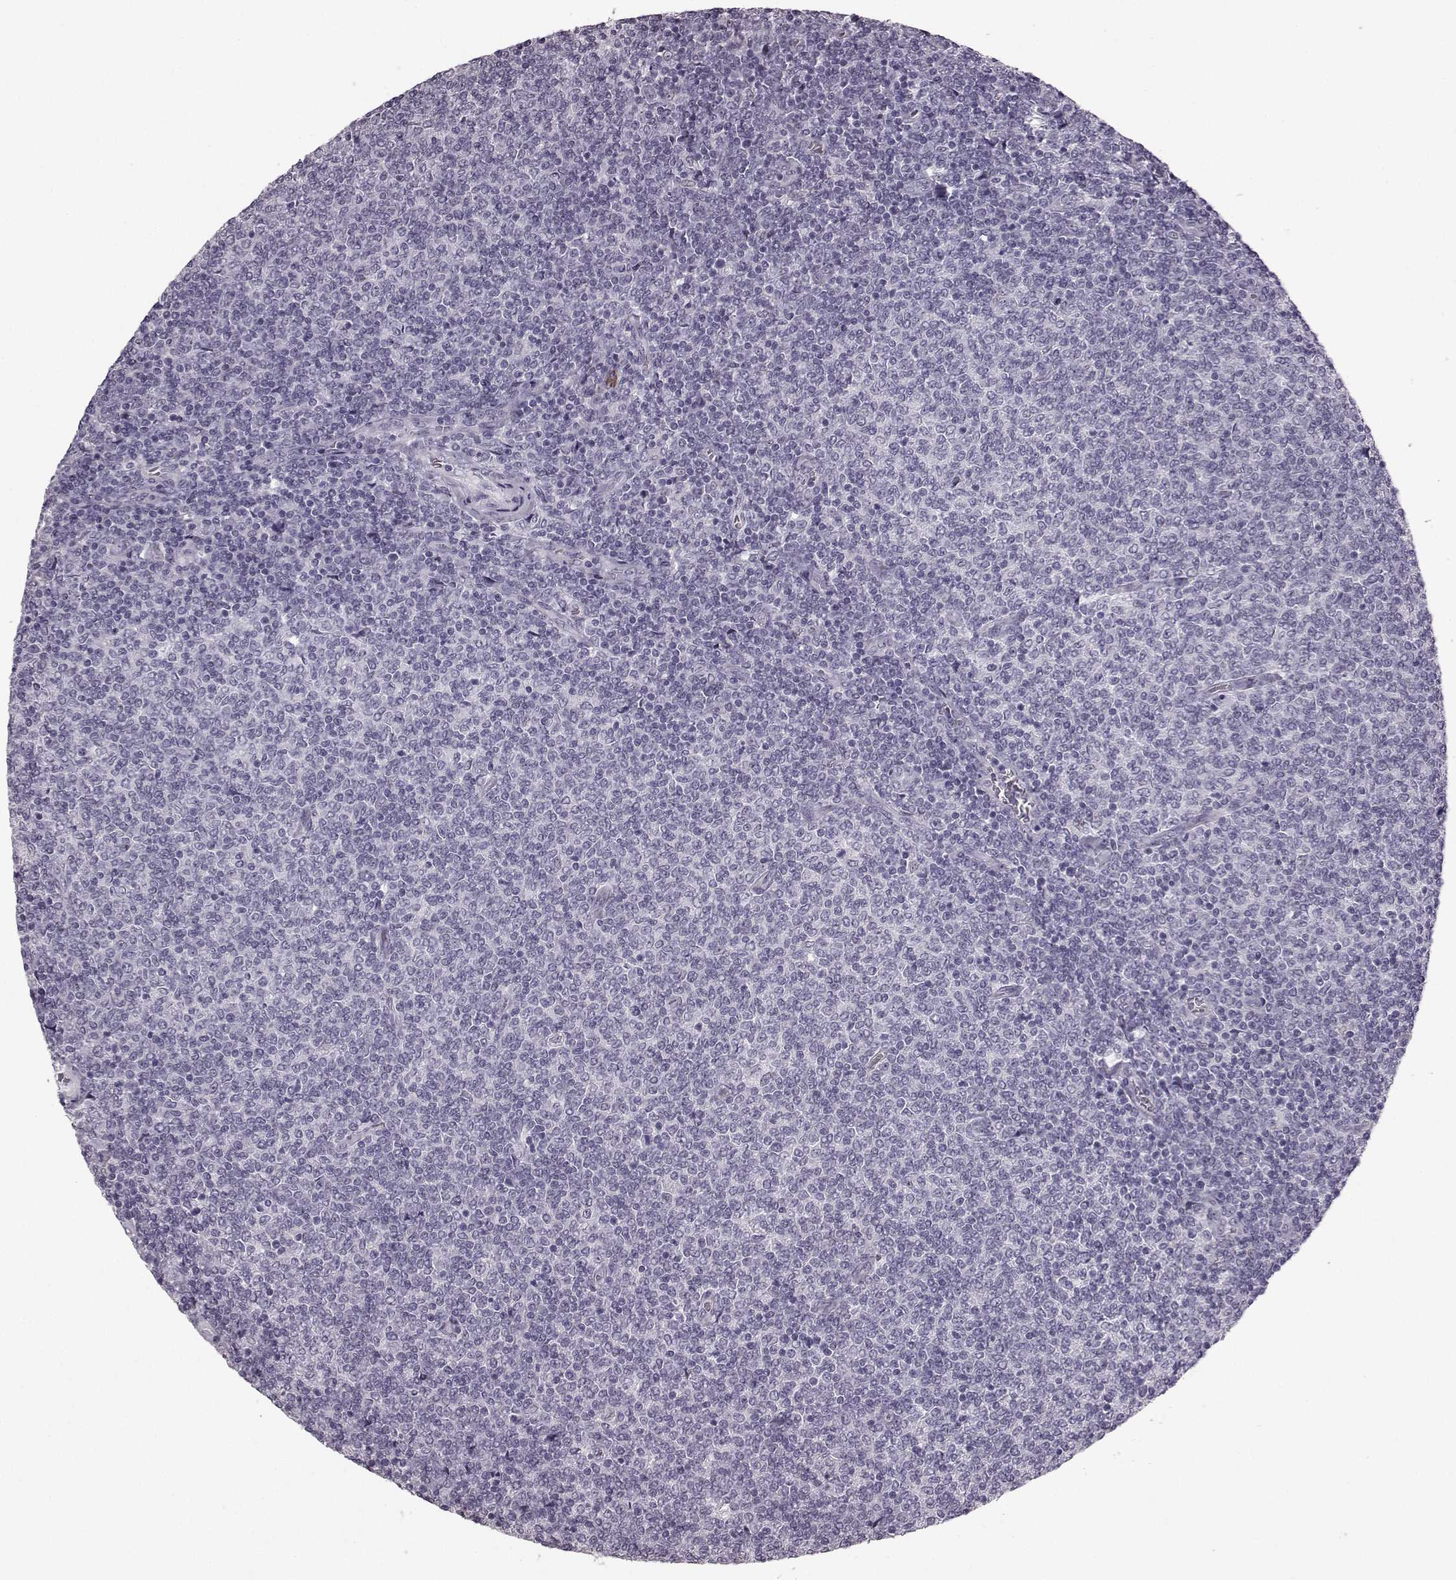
{"staining": {"intensity": "negative", "quantity": "none", "location": "none"}, "tissue": "lymphoma", "cell_type": "Tumor cells", "image_type": "cancer", "snomed": [{"axis": "morphology", "description": "Malignant lymphoma, non-Hodgkin's type, Low grade"}, {"axis": "topography", "description": "Lymph node"}], "caption": "IHC image of lymphoma stained for a protein (brown), which shows no staining in tumor cells.", "gene": "PRPH2", "patient": {"sex": "male", "age": 52}}